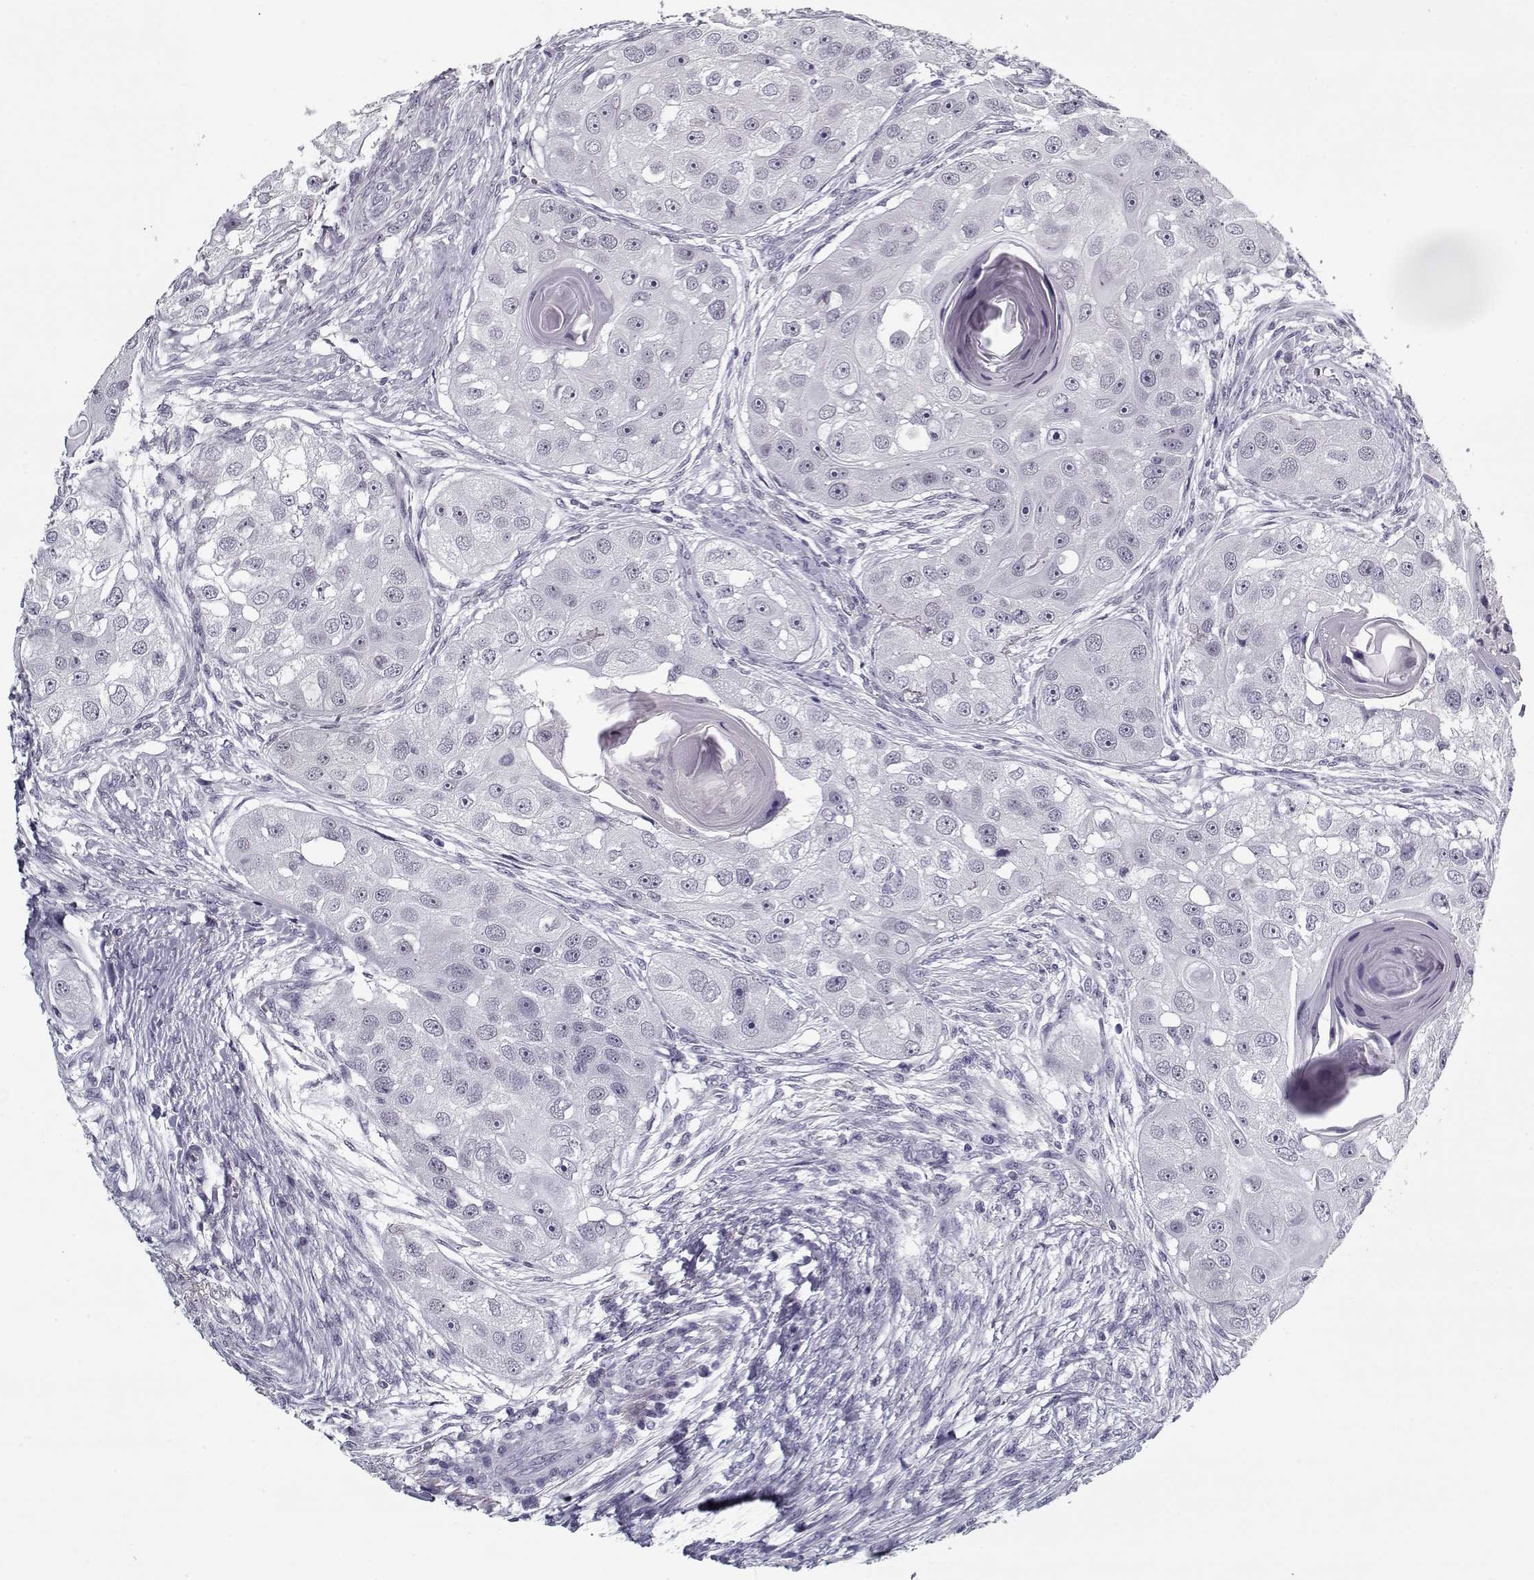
{"staining": {"intensity": "negative", "quantity": "none", "location": "none"}, "tissue": "head and neck cancer", "cell_type": "Tumor cells", "image_type": "cancer", "snomed": [{"axis": "morphology", "description": "Squamous cell carcinoma, NOS"}, {"axis": "topography", "description": "Head-Neck"}], "caption": "A high-resolution histopathology image shows immunohistochemistry staining of head and neck cancer (squamous cell carcinoma), which reveals no significant staining in tumor cells.", "gene": "RNF32", "patient": {"sex": "male", "age": 51}}